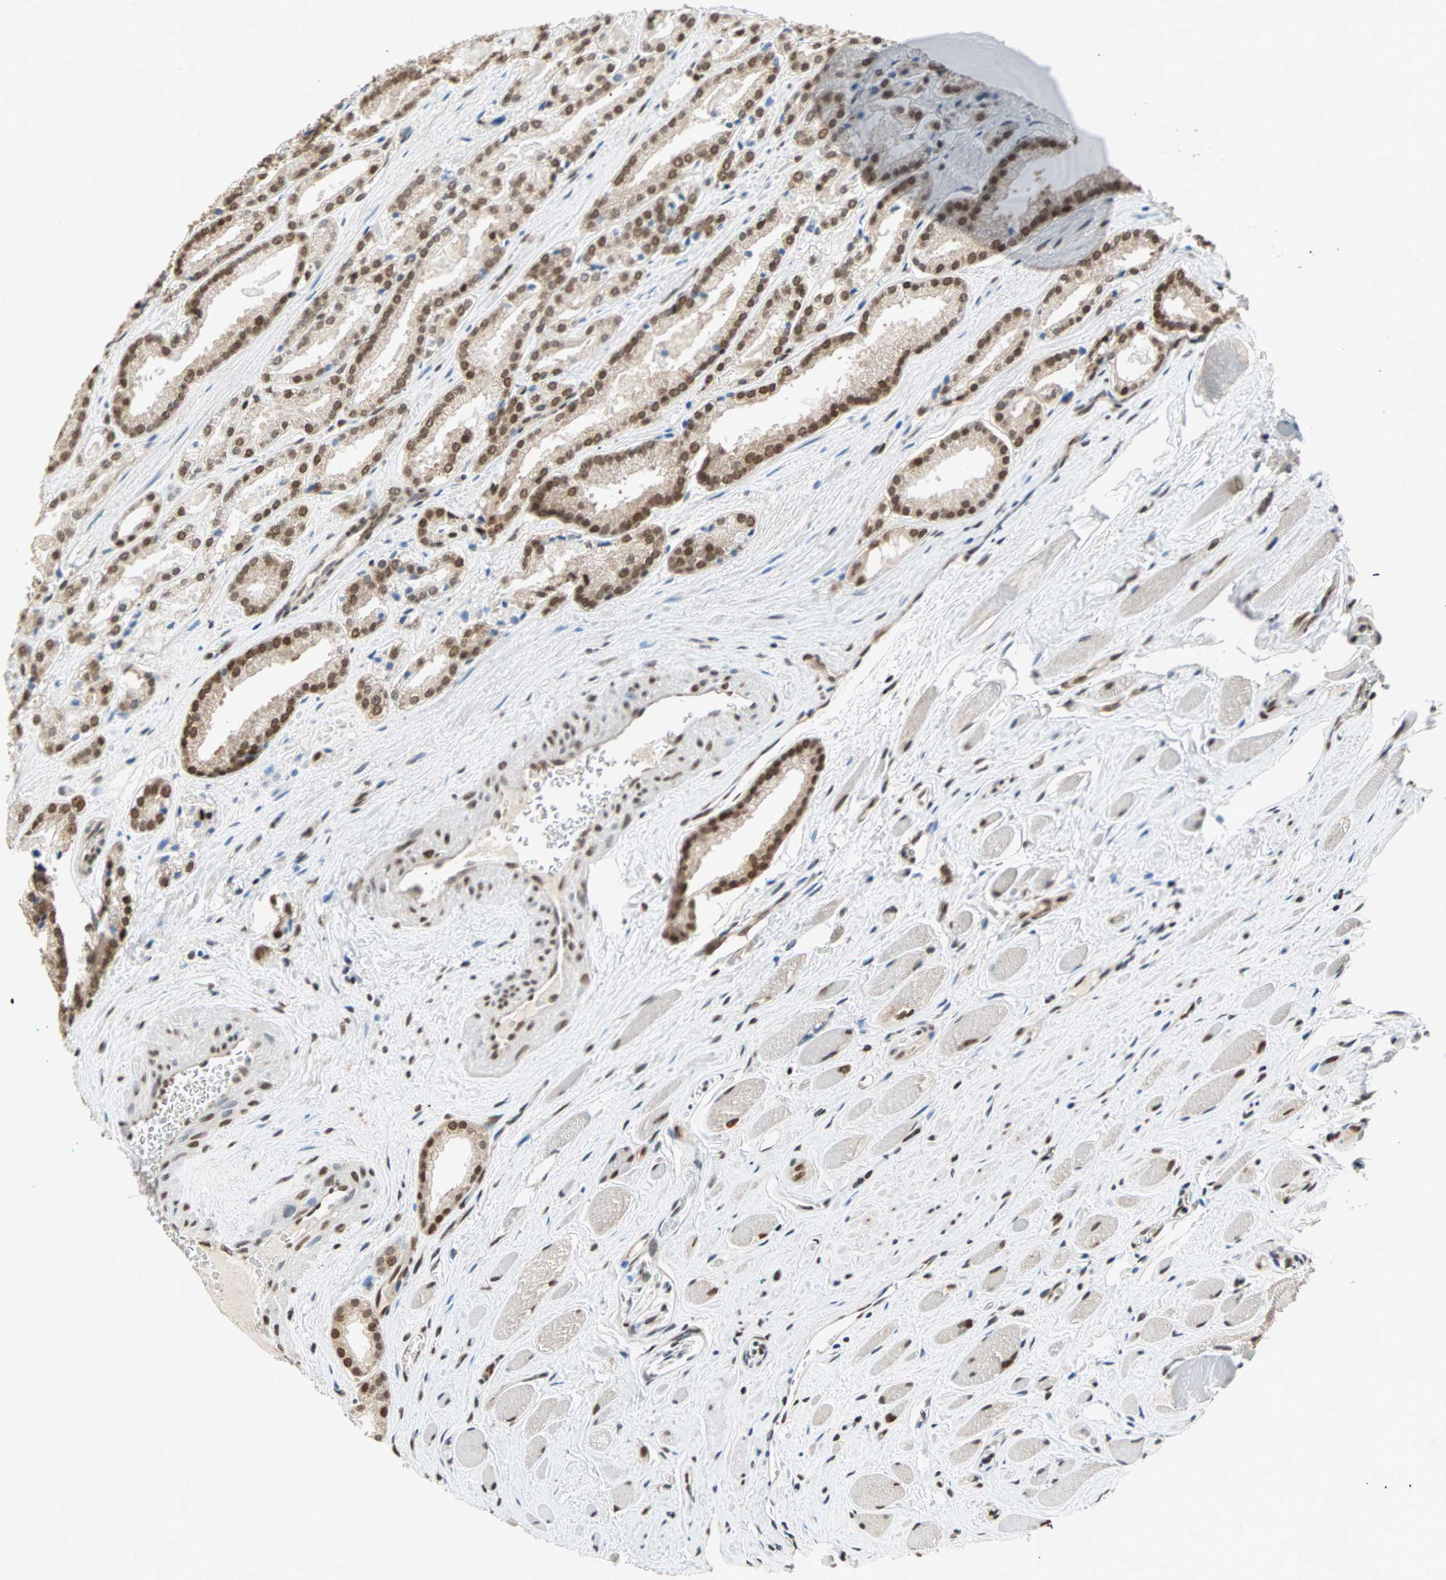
{"staining": {"intensity": "strong", "quantity": ">75%", "location": "nuclear"}, "tissue": "prostate cancer", "cell_type": "Tumor cells", "image_type": "cancer", "snomed": [{"axis": "morphology", "description": "Adenocarcinoma, Low grade"}, {"axis": "topography", "description": "Prostate"}], "caption": "Low-grade adenocarcinoma (prostate) stained with DAB immunohistochemistry displays high levels of strong nuclear positivity in approximately >75% of tumor cells.", "gene": "DAZAP1", "patient": {"sex": "male", "age": 59}}